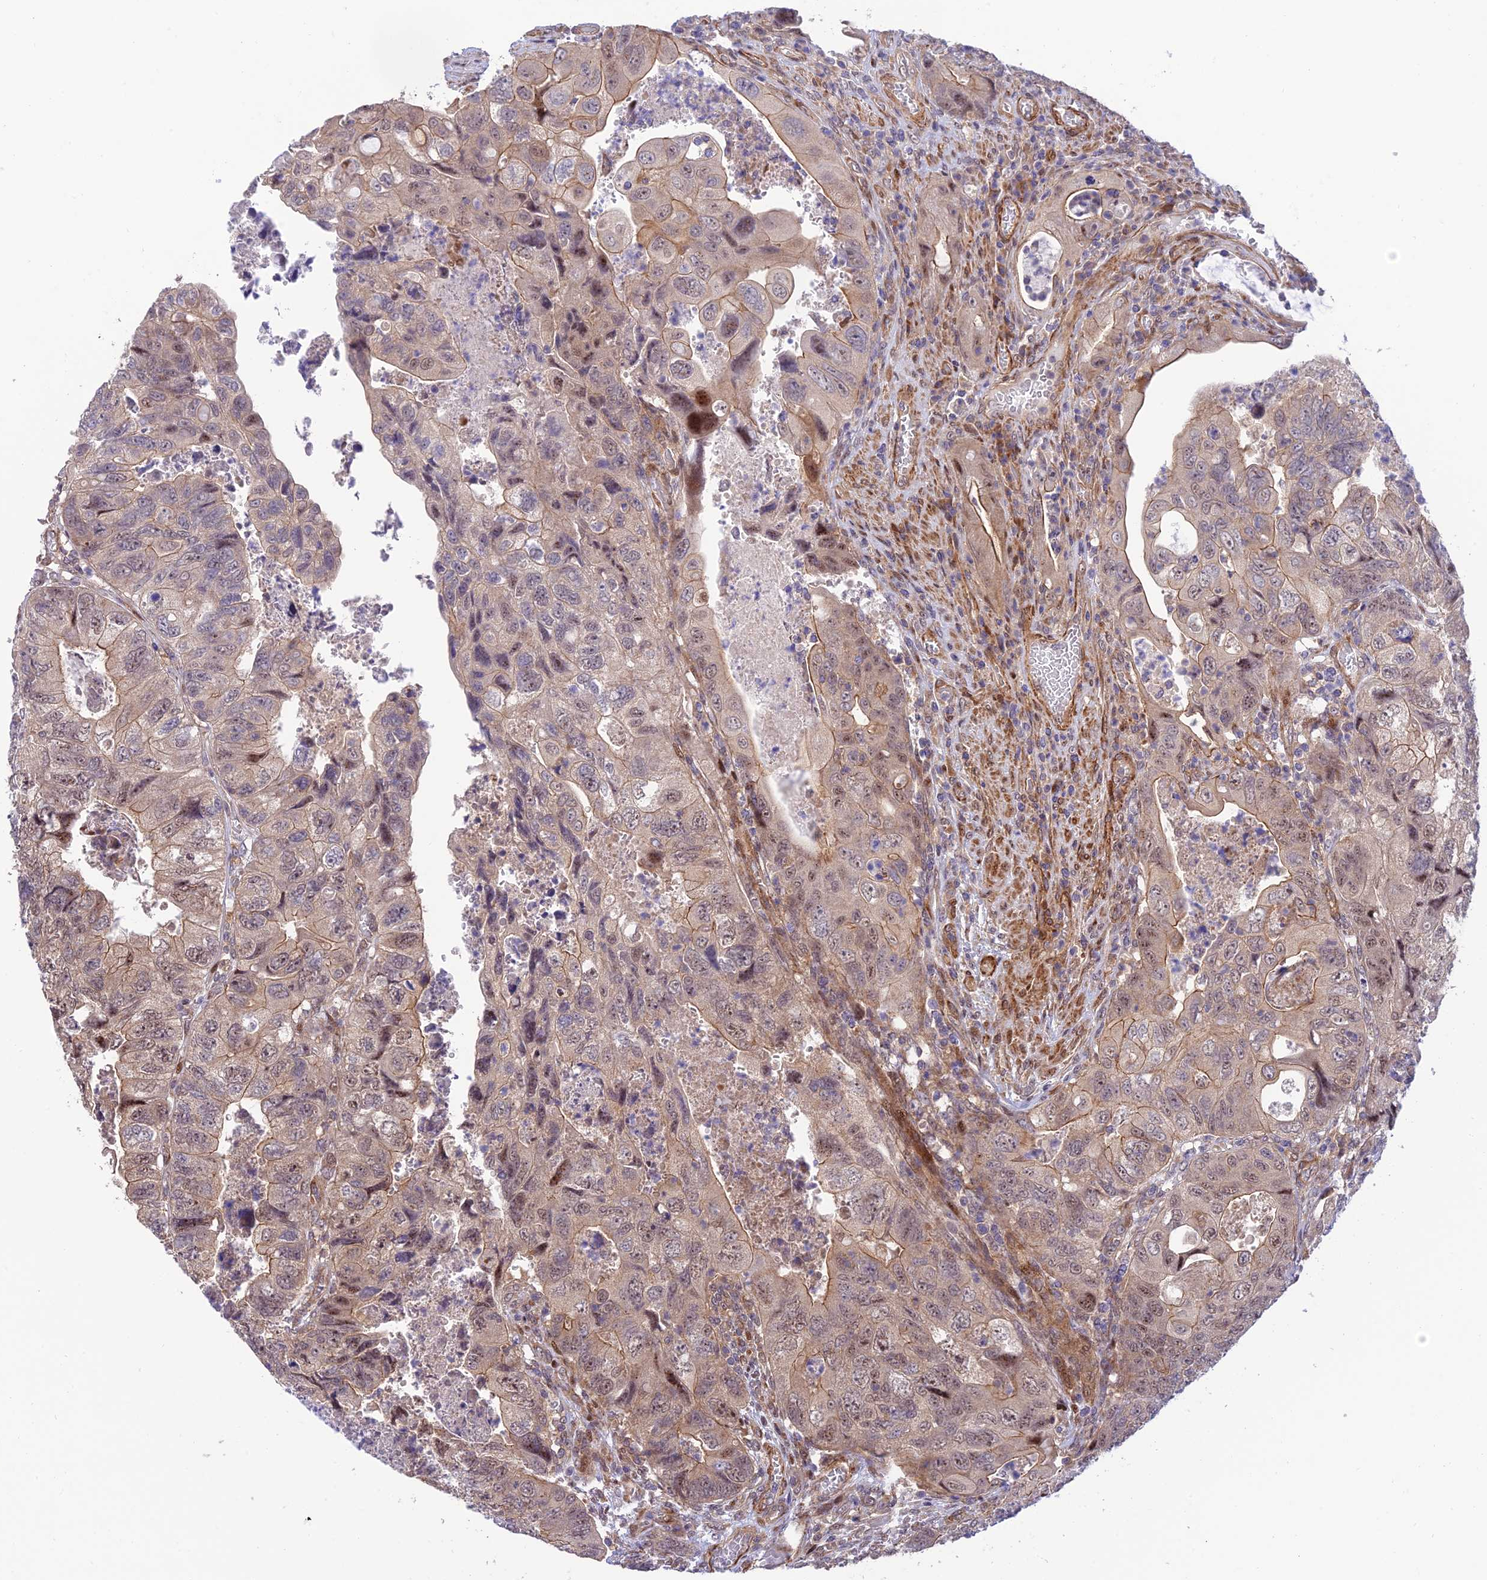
{"staining": {"intensity": "weak", "quantity": "25%-75%", "location": "cytoplasmic/membranous,nuclear"}, "tissue": "colorectal cancer", "cell_type": "Tumor cells", "image_type": "cancer", "snomed": [{"axis": "morphology", "description": "Adenocarcinoma, NOS"}, {"axis": "topography", "description": "Rectum"}], "caption": "The photomicrograph displays staining of colorectal adenocarcinoma, revealing weak cytoplasmic/membranous and nuclear protein positivity (brown color) within tumor cells. (DAB = brown stain, brightfield microscopy at high magnification).", "gene": "ZNF584", "patient": {"sex": "male", "age": 63}}